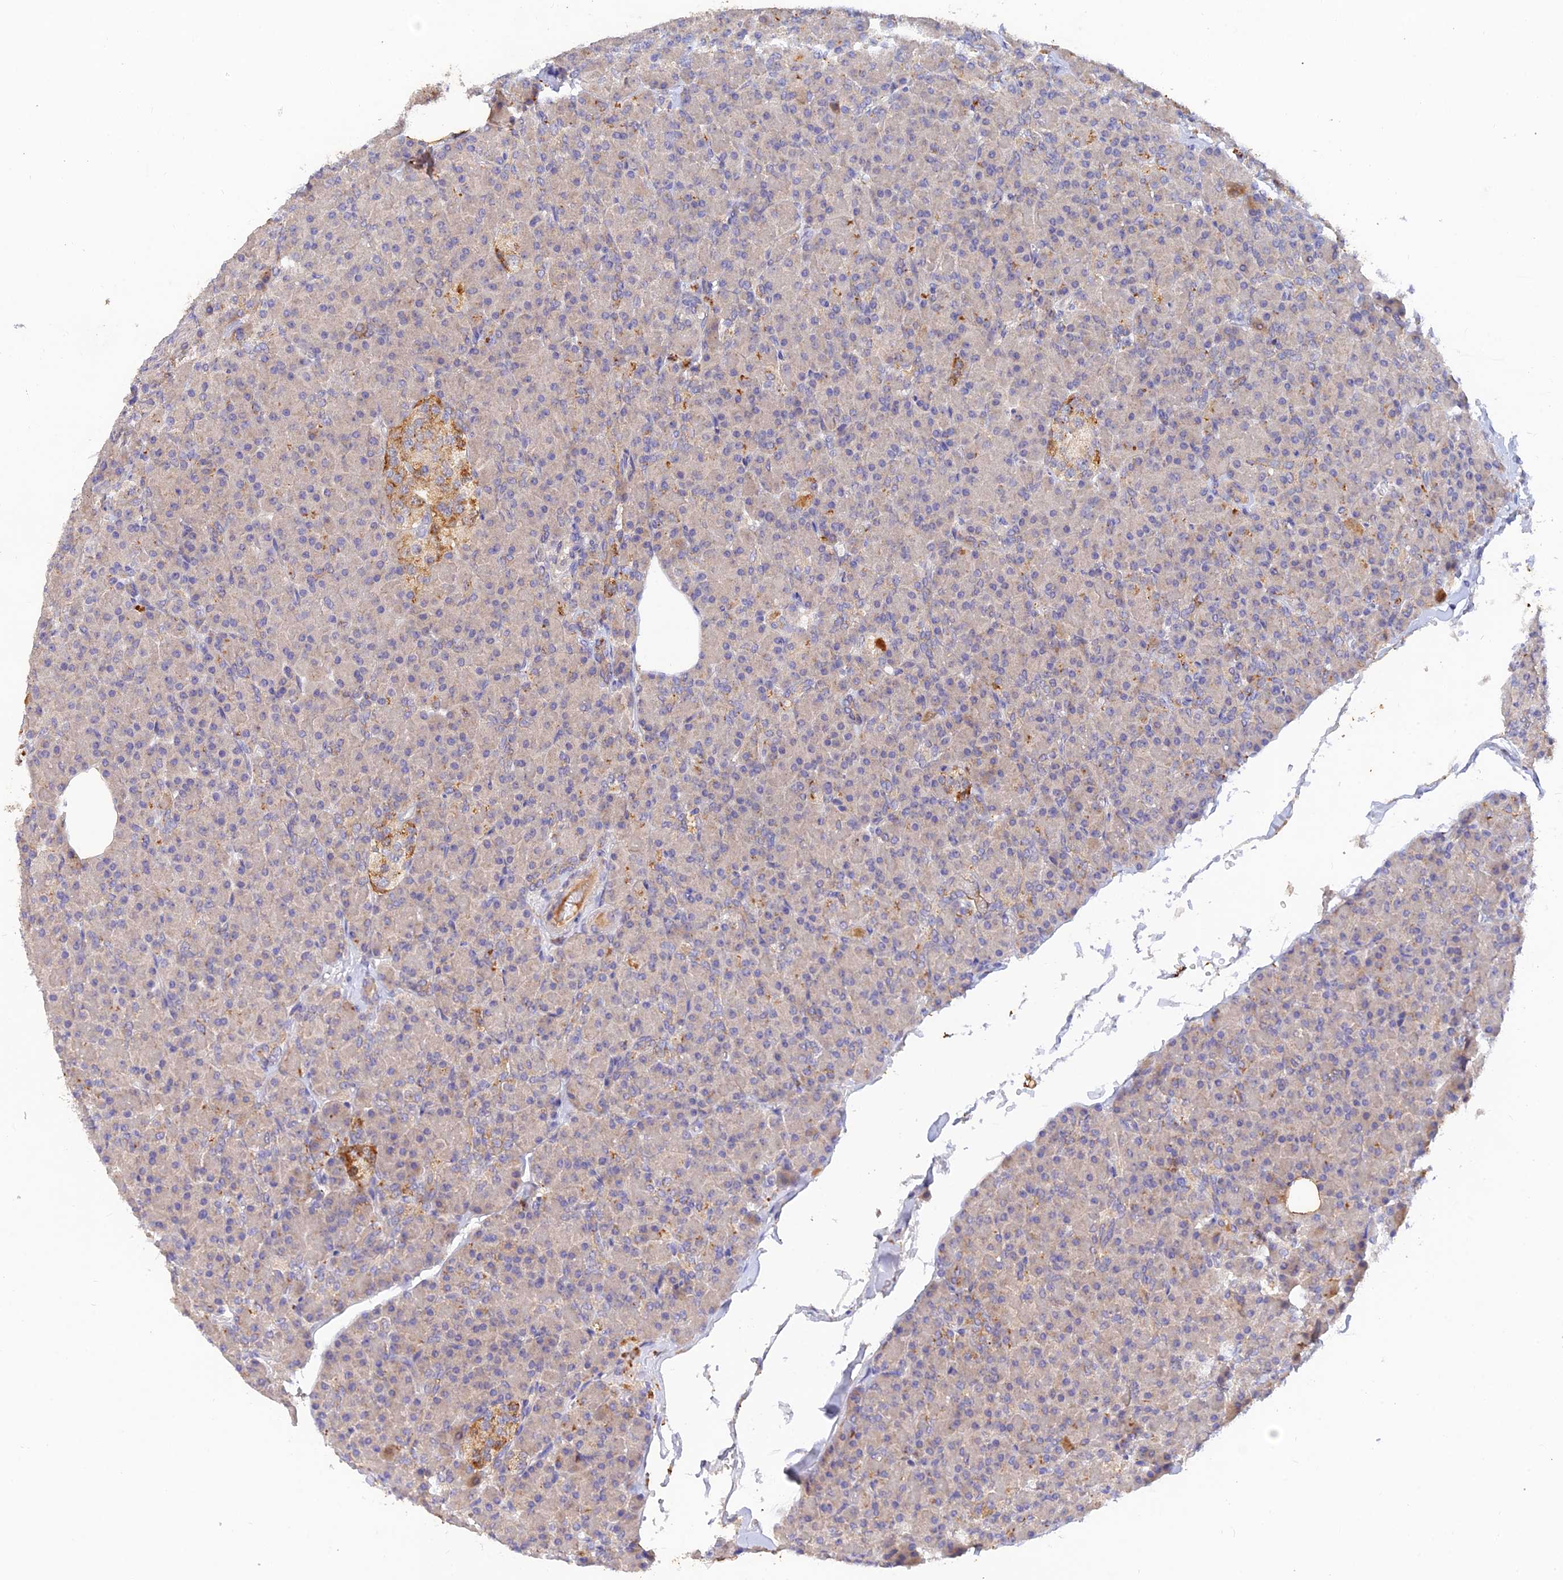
{"staining": {"intensity": "moderate", "quantity": "<25%", "location": "cytoplasmic/membranous"}, "tissue": "pancreas", "cell_type": "Exocrine glandular cells", "image_type": "normal", "snomed": [{"axis": "morphology", "description": "Normal tissue, NOS"}, {"axis": "topography", "description": "Pancreas"}], "caption": "Moderate cytoplasmic/membranous positivity for a protein is appreciated in about <25% of exocrine glandular cells of unremarkable pancreas using immunohistochemistry.", "gene": "ACSM5", "patient": {"sex": "female", "age": 43}}